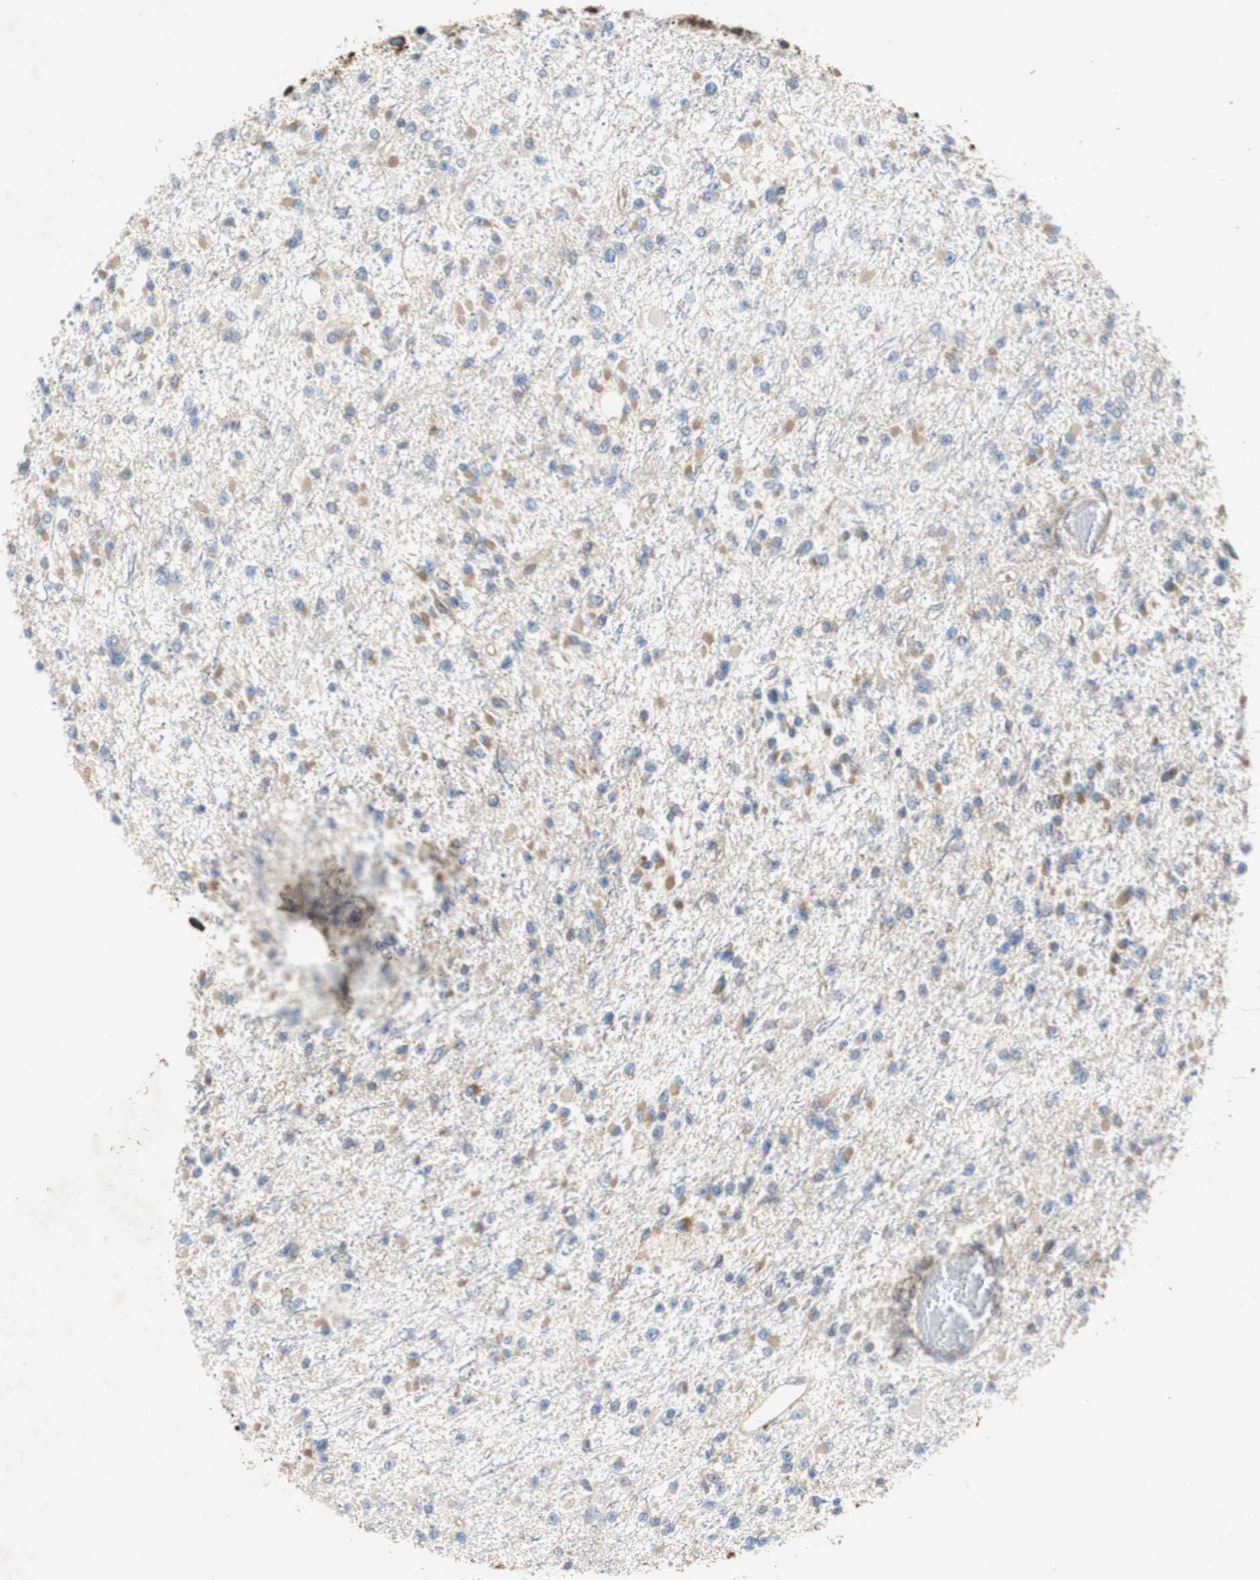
{"staining": {"intensity": "weak", "quantity": "25%-75%", "location": "cytoplasmic/membranous"}, "tissue": "glioma", "cell_type": "Tumor cells", "image_type": "cancer", "snomed": [{"axis": "morphology", "description": "Glioma, malignant, Low grade"}, {"axis": "topography", "description": "Brain"}], "caption": "A brown stain shows weak cytoplasmic/membranous staining of a protein in malignant low-grade glioma tumor cells.", "gene": "GYS1", "patient": {"sex": "female", "age": 22}}